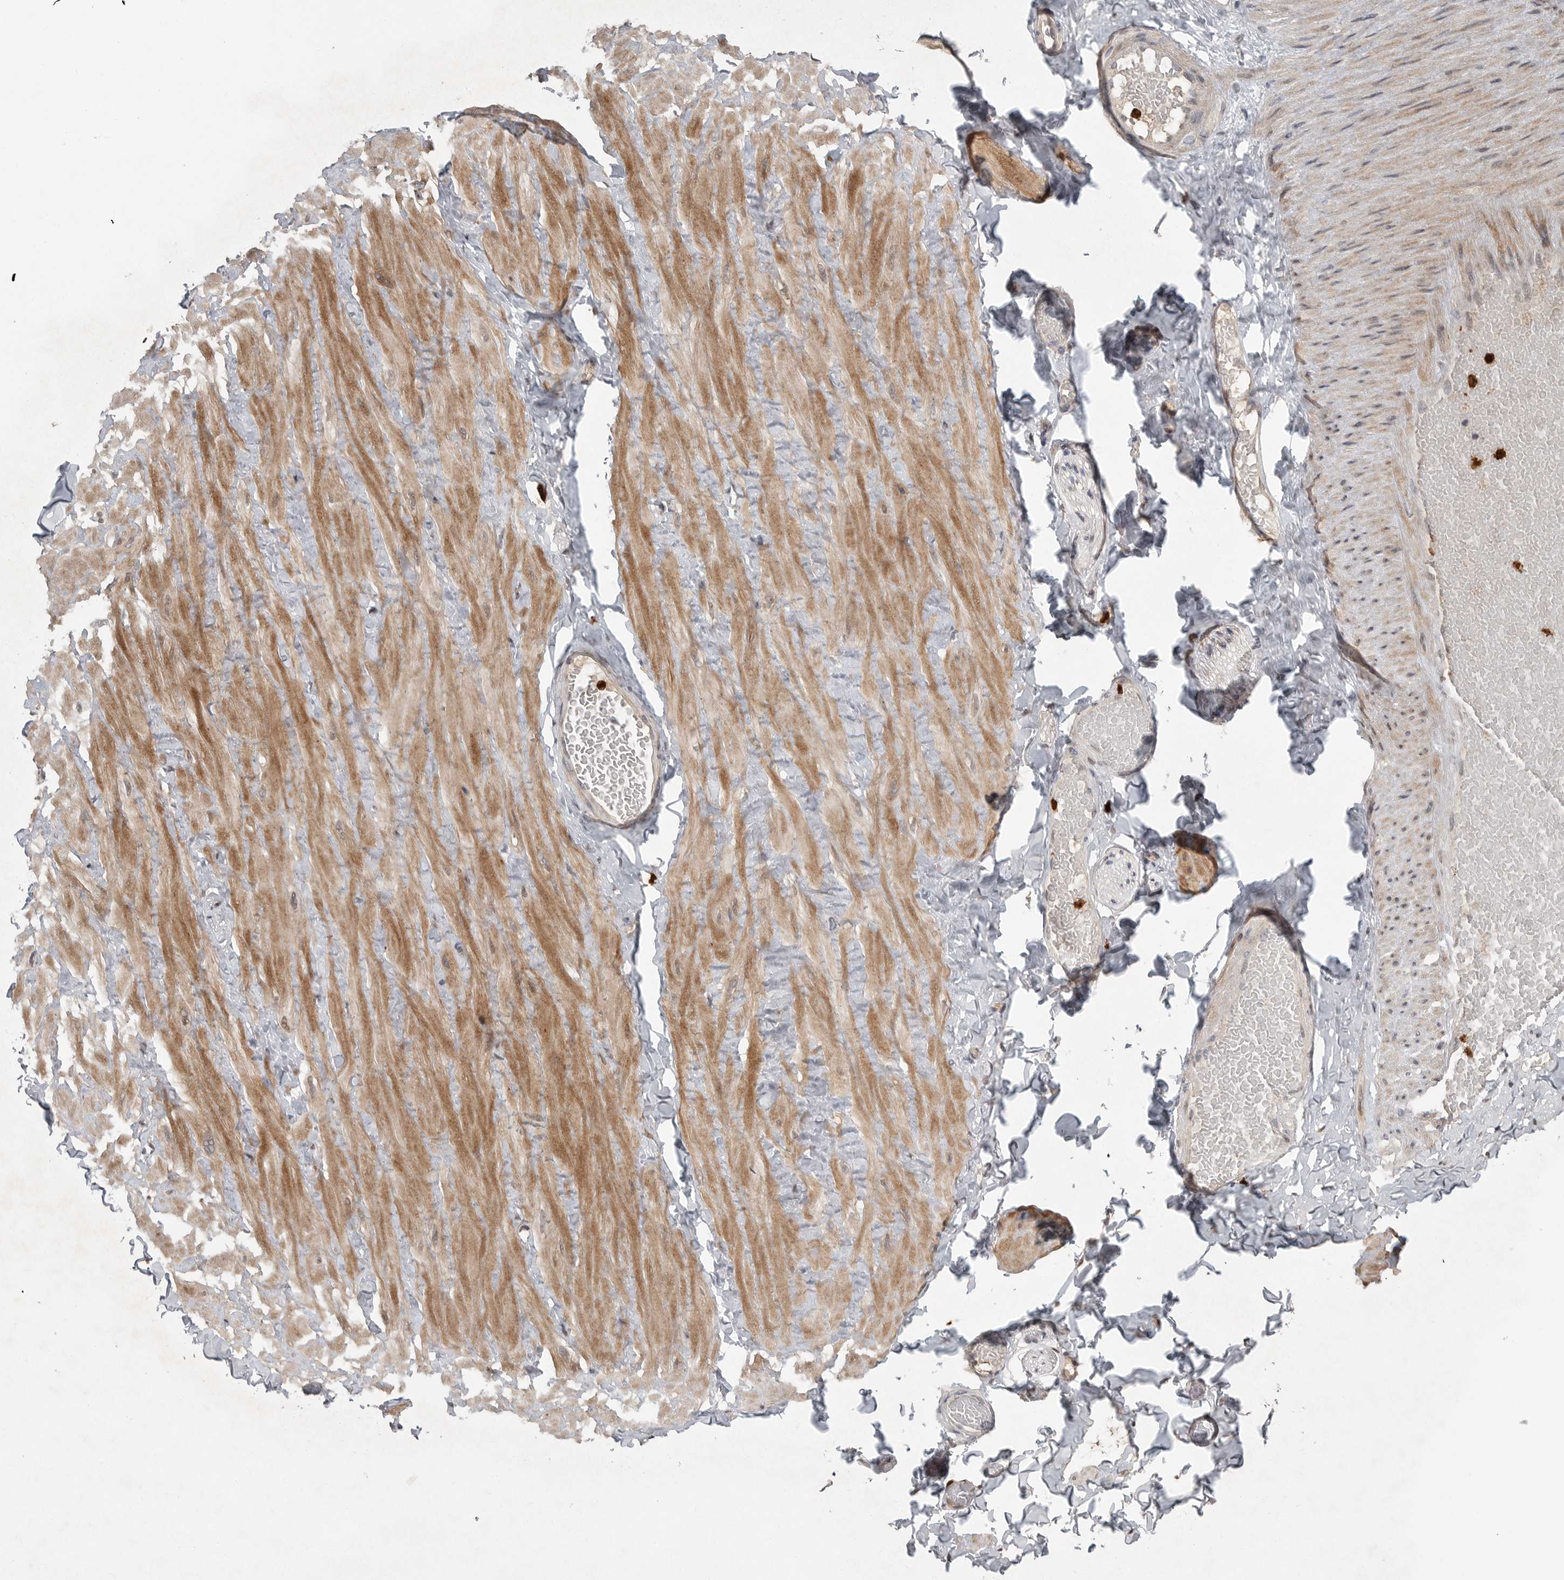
{"staining": {"intensity": "negative", "quantity": "none", "location": "none"}, "tissue": "adipose tissue", "cell_type": "Adipocytes", "image_type": "normal", "snomed": [{"axis": "morphology", "description": "Normal tissue, NOS"}, {"axis": "topography", "description": "Adipose tissue"}, {"axis": "topography", "description": "Vascular tissue"}, {"axis": "topography", "description": "Peripheral nerve tissue"}], "caption": "This image is of unremarkable adipose tissue stained with IHC to label a protein in brown with the nuclei are counter-stained blue. There is no positivity in adipocytes.", "gene": "SCP2", "patient": {"sex": "male", "age": 25}}